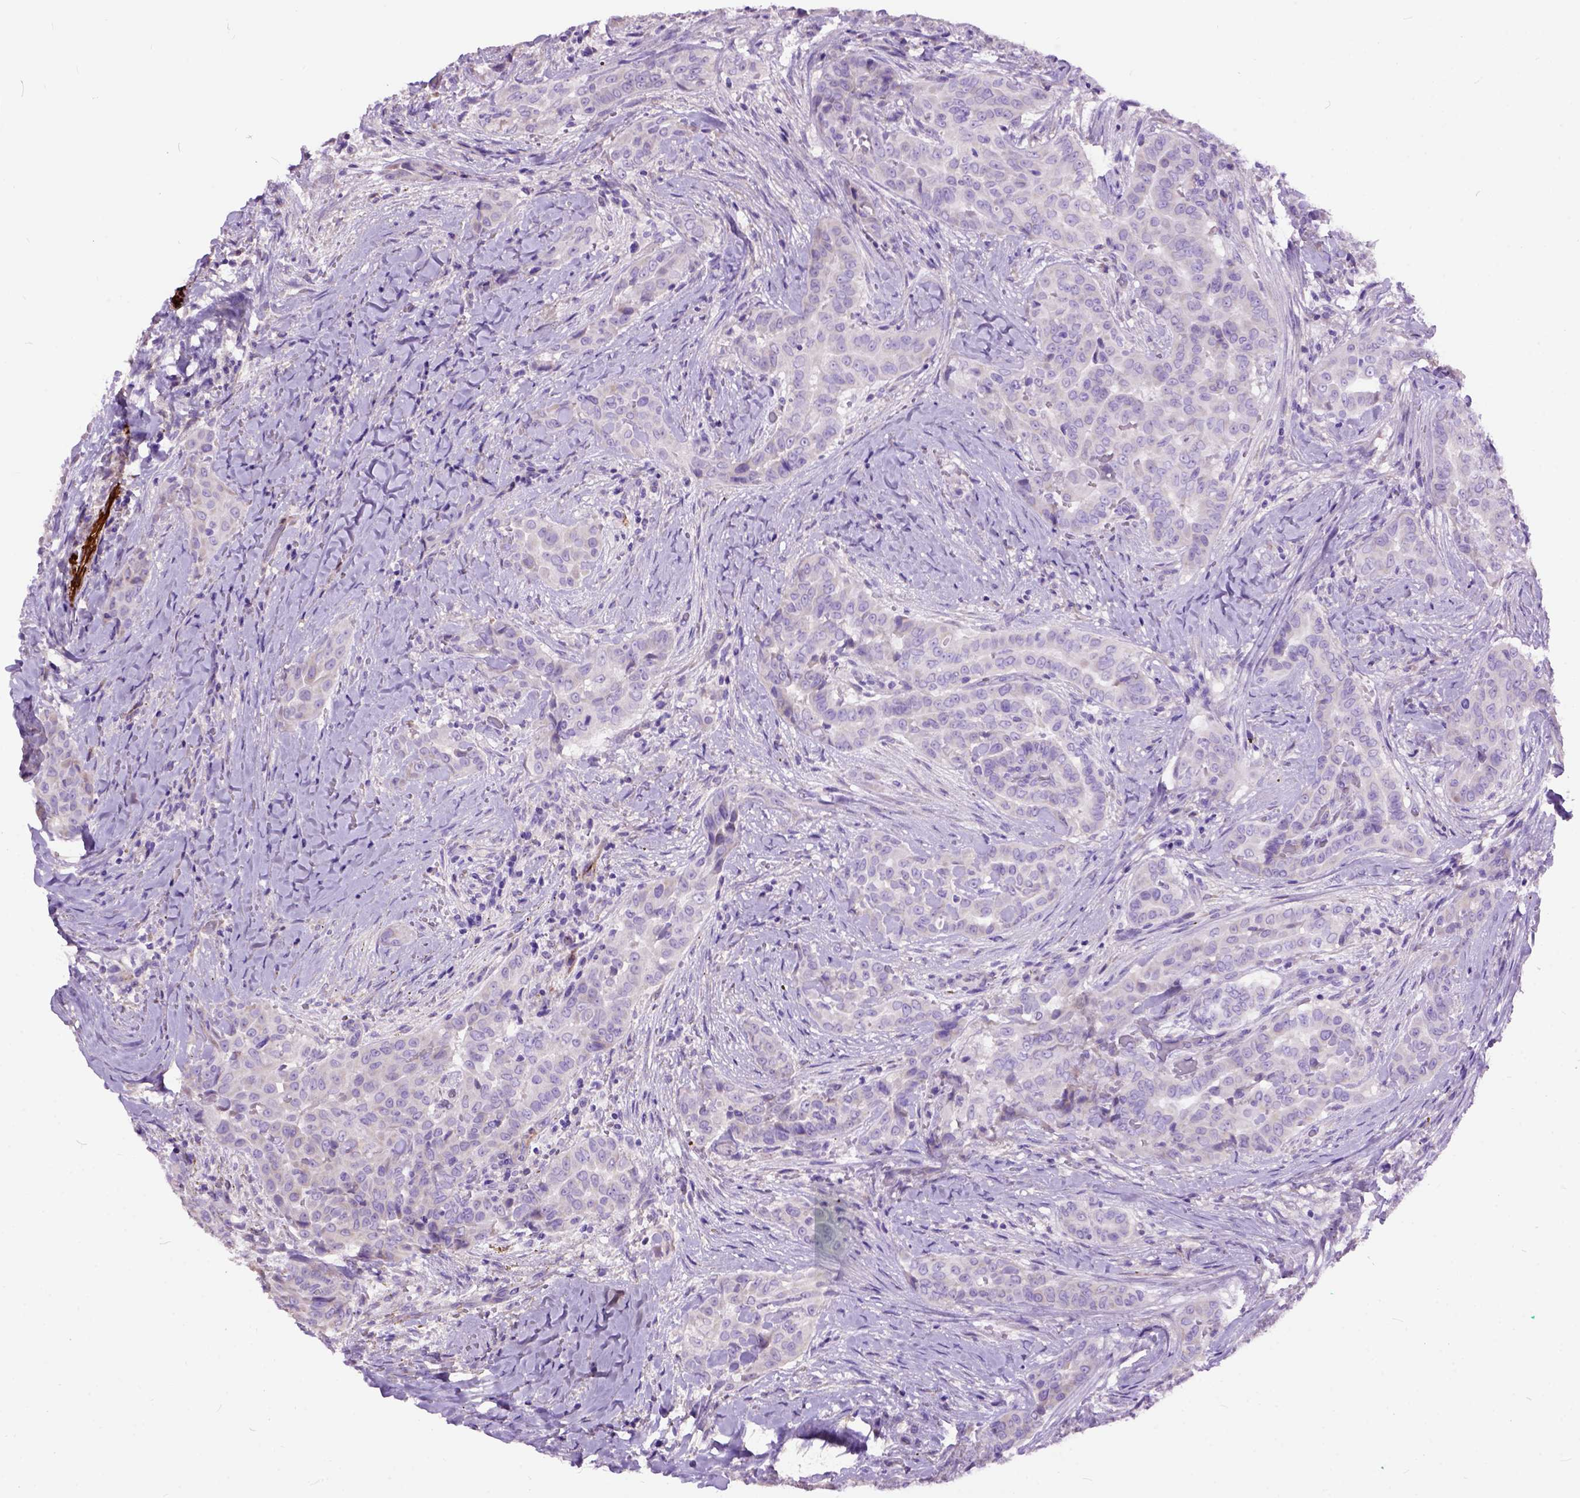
{"staining": {"intensity": "negative", "quantity": "none", "location": "none"}, "tissue": "thyroid cancer", "cell_type": "Tumor cells", "image_type": "cancer", "snomed": [{"axis": "morphology", "description": "Papillary adenocarcinoma, NOS"}, {"axis": "morphology", "description": "Papillary adenoma metastatic"}, {"axis": "topography", "description": "Thyroid gland"}], "caption": "Tumor cells are negative for brown protein staining in papillary adenoma metastatic (thyroid). (DAB (3,3'-diaminobenzidine) immunohistochemistry (IHC) with hematoxylin counter stain).", "gene": "MAPT", "patient": {"sex": "female", "age": 50}}